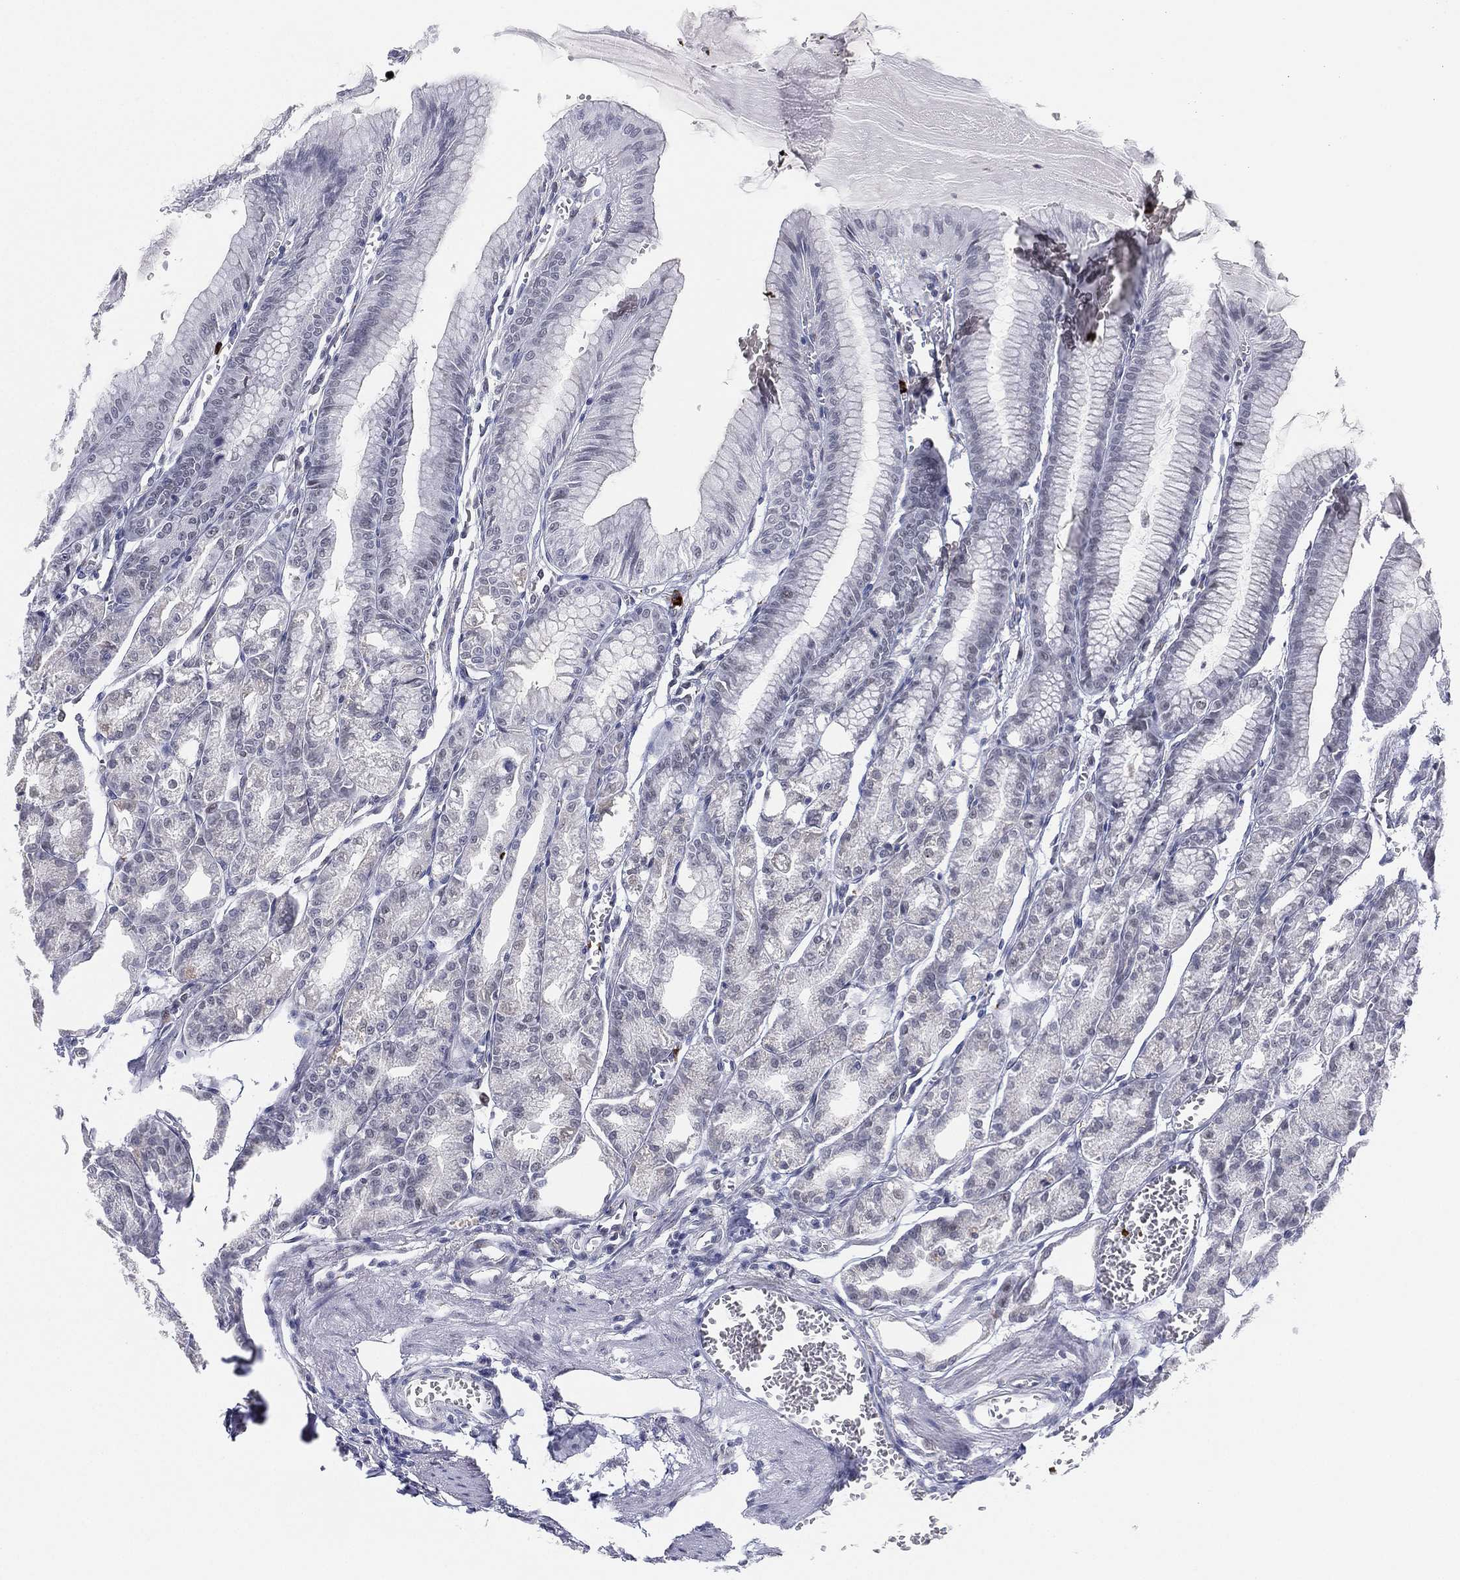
{"staining": {"intensity": "negative", "quantity": "none", "location": "none"}, "tissue": "stomach", "cell_type": "Glandular cells", "image_type": "normal", "snomed": [{"axis": "morphology", "description": "Normal tissue, NOS"}, {"axis": "topography", "description": "Stomach, lower"}], "caption": "A histopathology image of human stomach is negative for staining in glandular cells.", "gene": "CD177", "patient": {"sex": "male", "age": 71}}